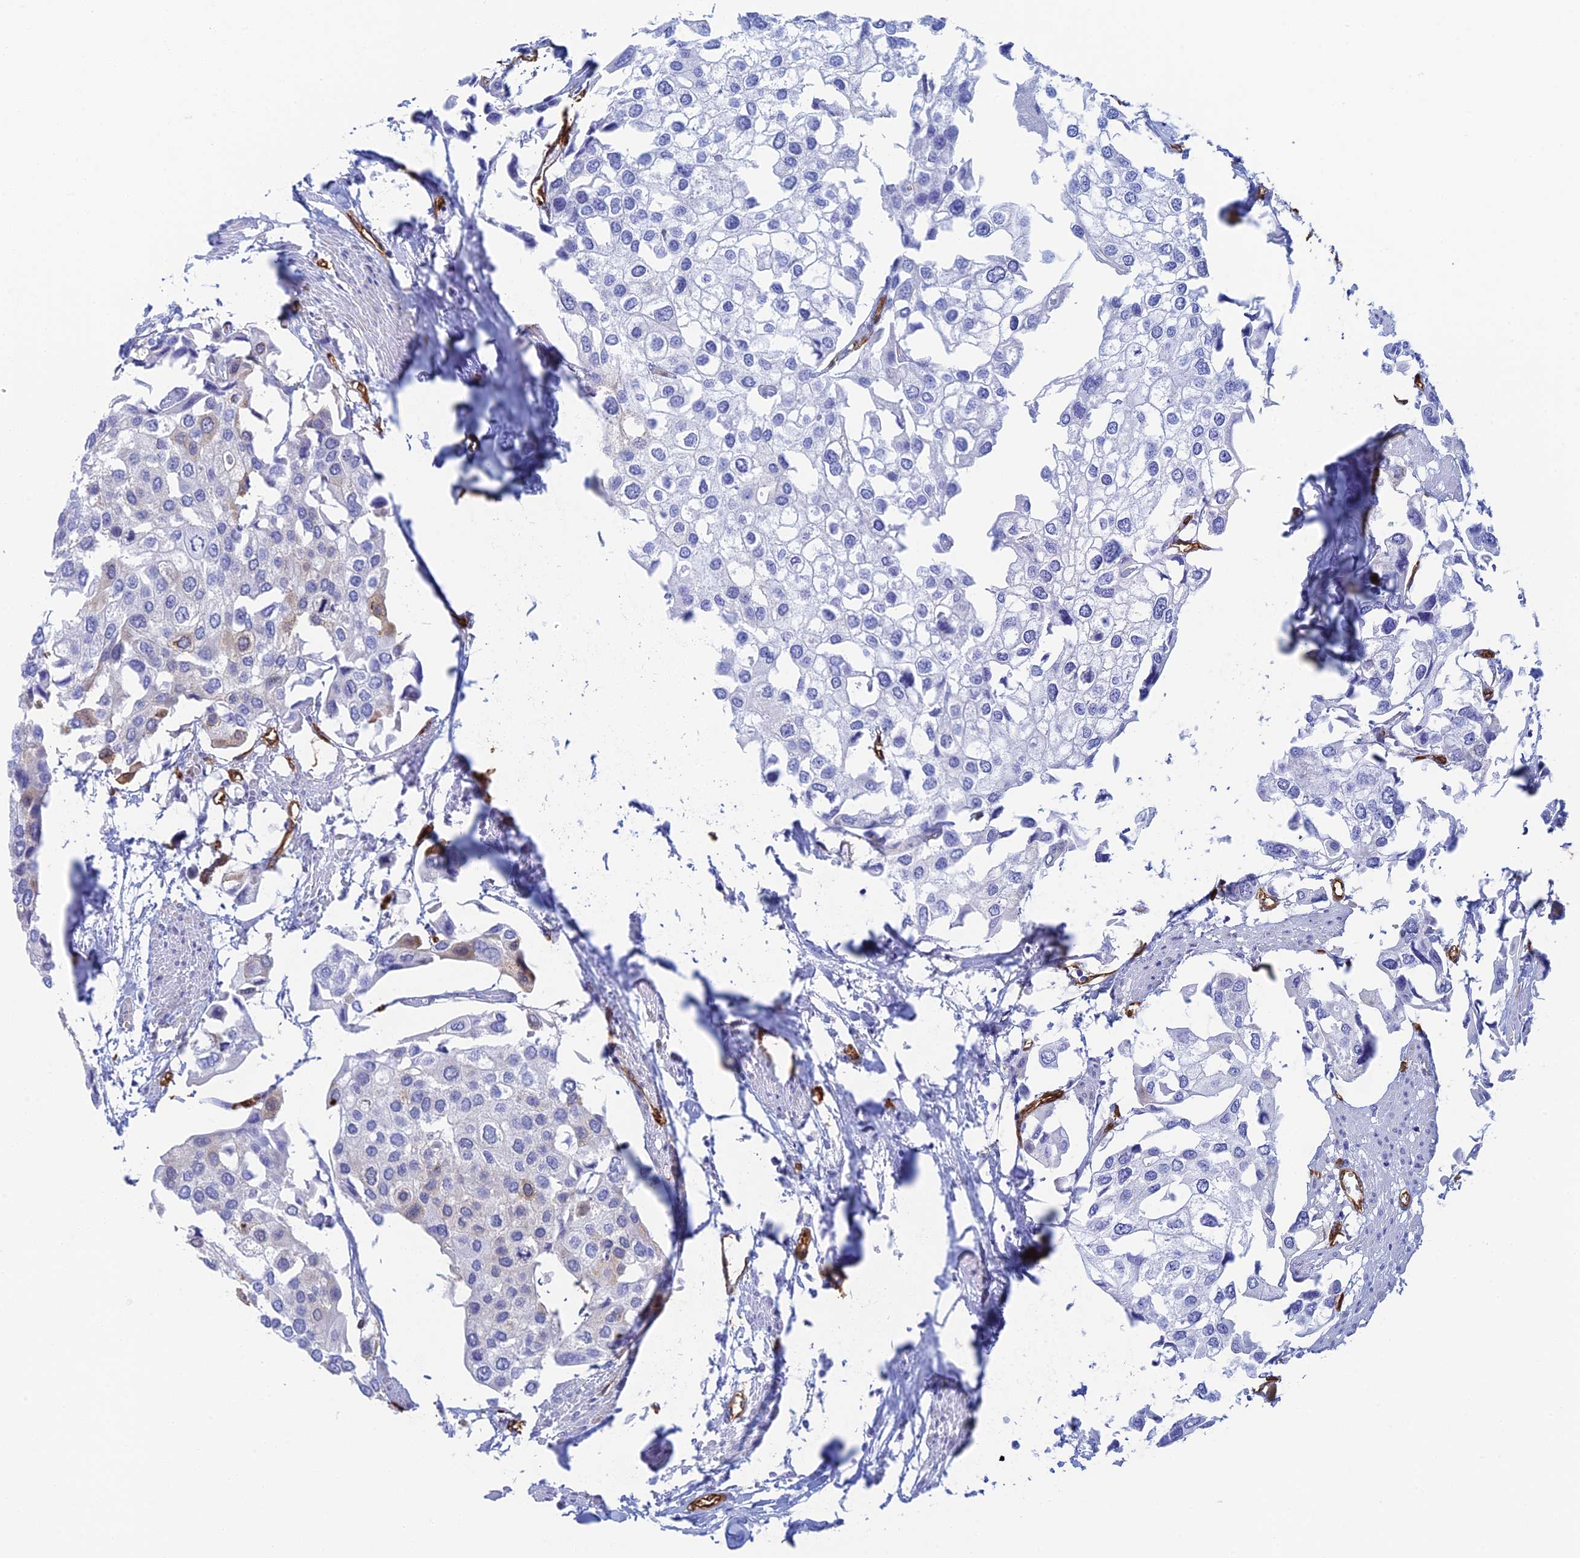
{"staining": {"intensity": "negative", "quantity": "none", "location": "none"}, "tissue": "urothelial cancer", "cell_type": "Tumor cells", "image_type": "cancer", "snomed": [{"axis": "morphology", "description": "Urothelial carcinoma, High grade"}, {"axis": "topography", "description": "Urinary bladder"}], "caption": "Immunohistochemistry of urothelial carcinoma (high-grade) displays no expression in tumor cells.", "gene": "CRIP2", "patient": {"sex": "male", "age": 64}}